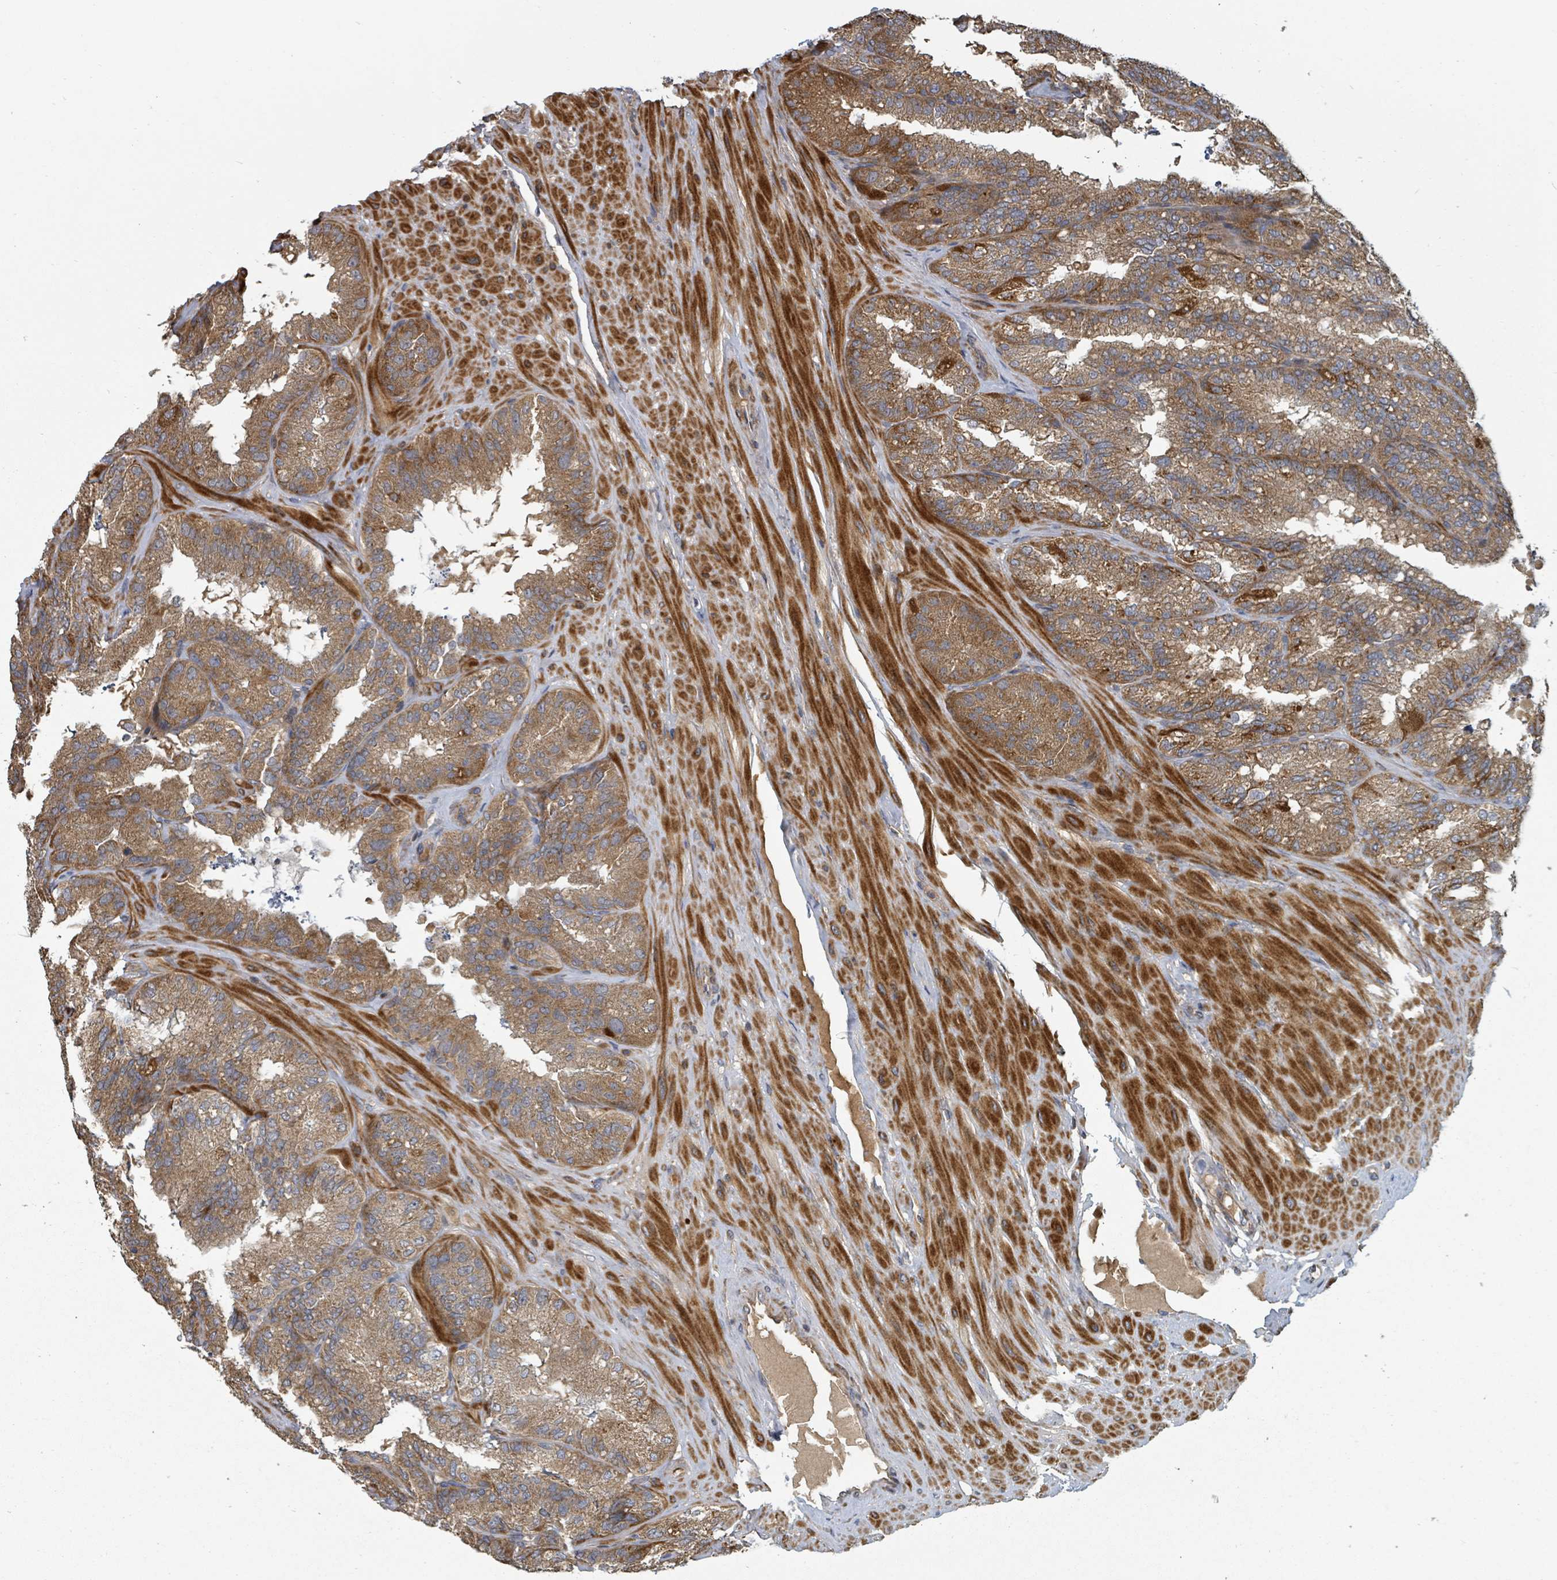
{"staining": {"intensity": "moderate", "quantity": ">75%", "location": "cytoplasmic/membranous"}, "tissue": "seminal vesicle", "cell_type": "Glandular cells", "image_type": "normal", "snomed": [{"axis": "morphology", "description": "Normal tissue, NOS"}, {"axis": "topography", "description": "Seminal veicle"}], "caption": "Immunohistochemical staining of unremarkable human seminal vesicle shows moderate cytoplasmic/membranous protein positivity in approximately >75% of glandular cells. (Stains: DAB (3,3'-diaminobenzidine) in brown, nuclei in blue, Microscopy: brightfield microscopy at high magnification).", "gene": "DPM1", "patient": {"sex": "male", "age": 58}}